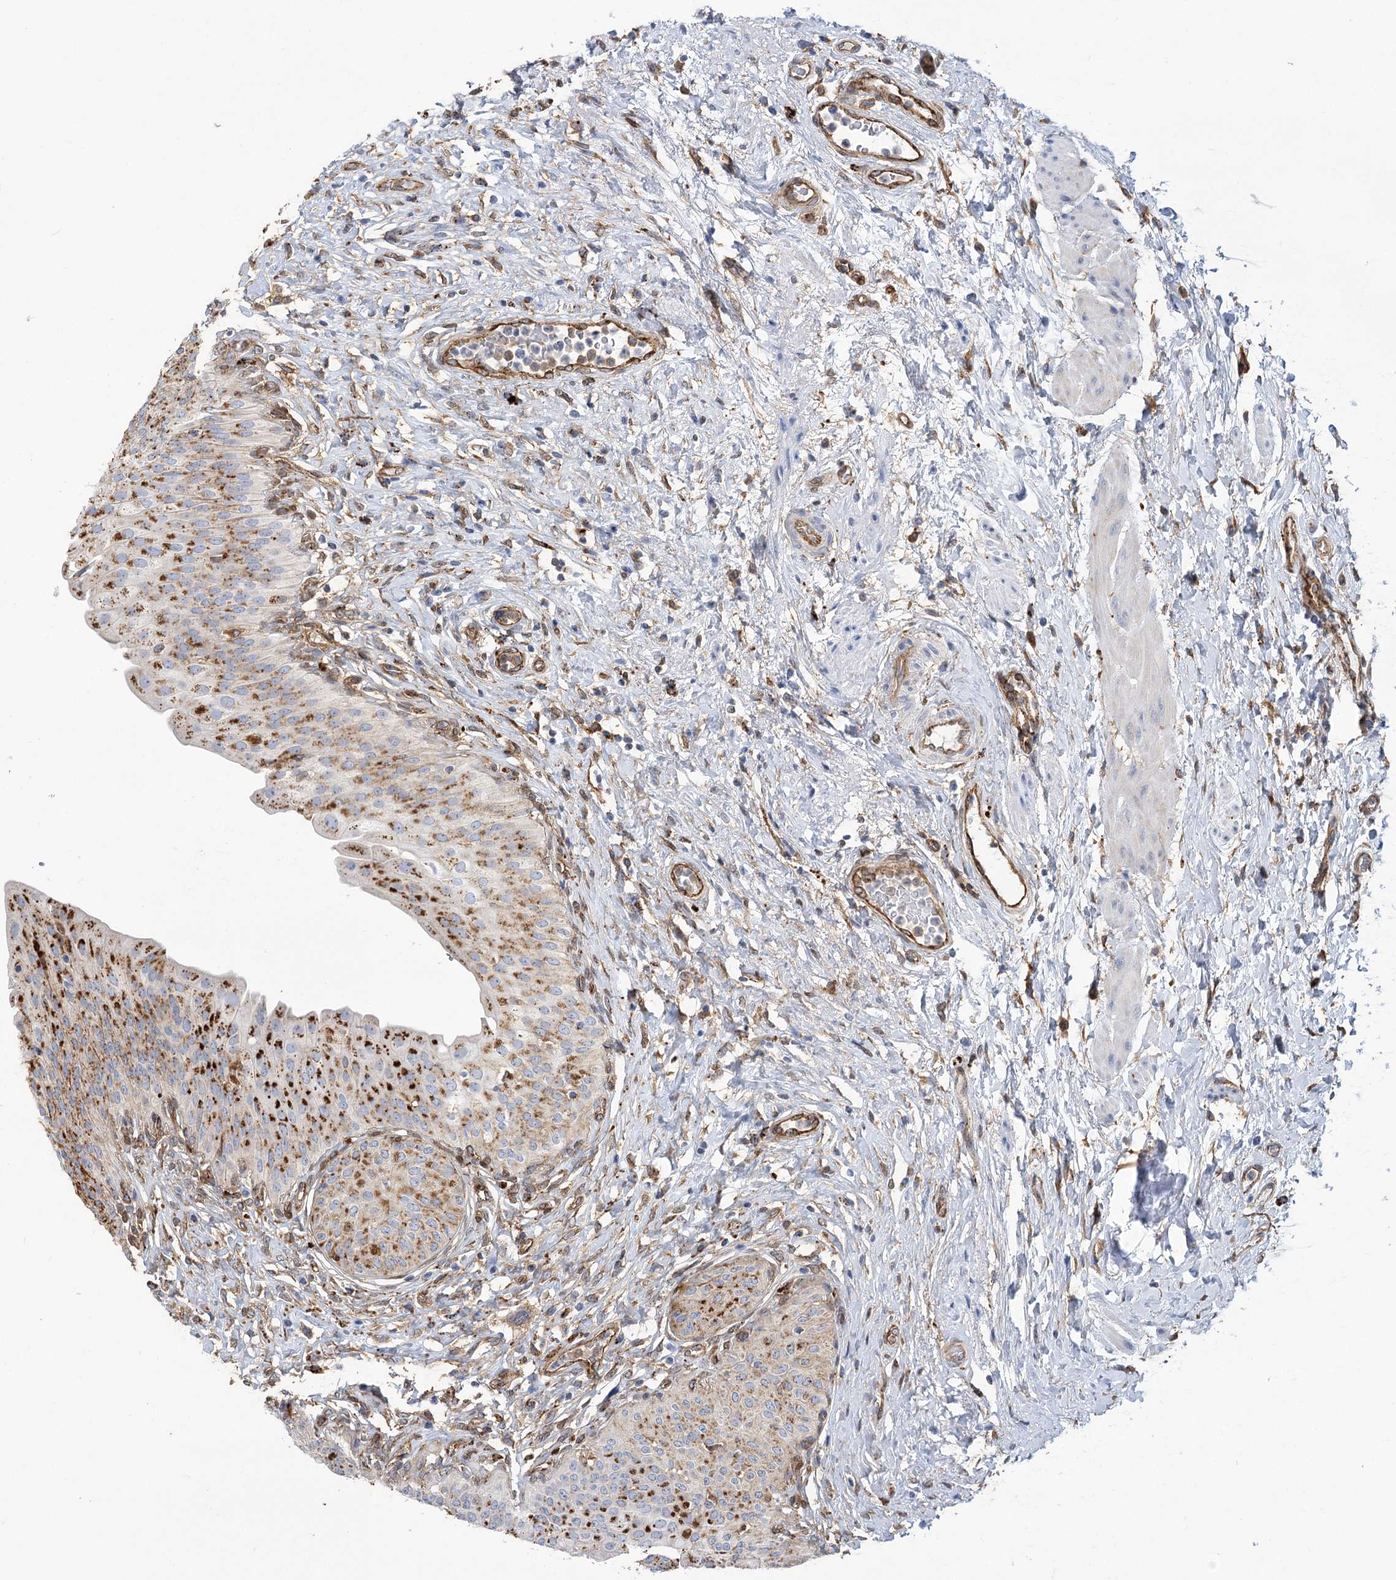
{"staining": {"intensity": "moderate", "quantity": "25%-75%", "location": "cytoplasmic/membranous"}, "tissue": "urinary bladder", "cell_type": "Urothelial cells", "image_type": "normal", "snomed": [{"axis": "morphology", "description": "Normal tissue, NOS"}, {"axis": "morphology", "description": "Urothelial carcinoma, High grade"}, {"axis": "topography", "description": "Urinary bladder"}], "caption": "A histopathology image of urinary bladder stained for a protein reveals moderate cytoplasmic/membranous brown staining in urothelial cells. The staining was performed using DAB to visualize the protein expression in brown, while the nuclei were stained in blue with hematoxylin (Magnification: 20x).", "gene": "GUSB", "patient": {"sex": "male", "age": 46}}